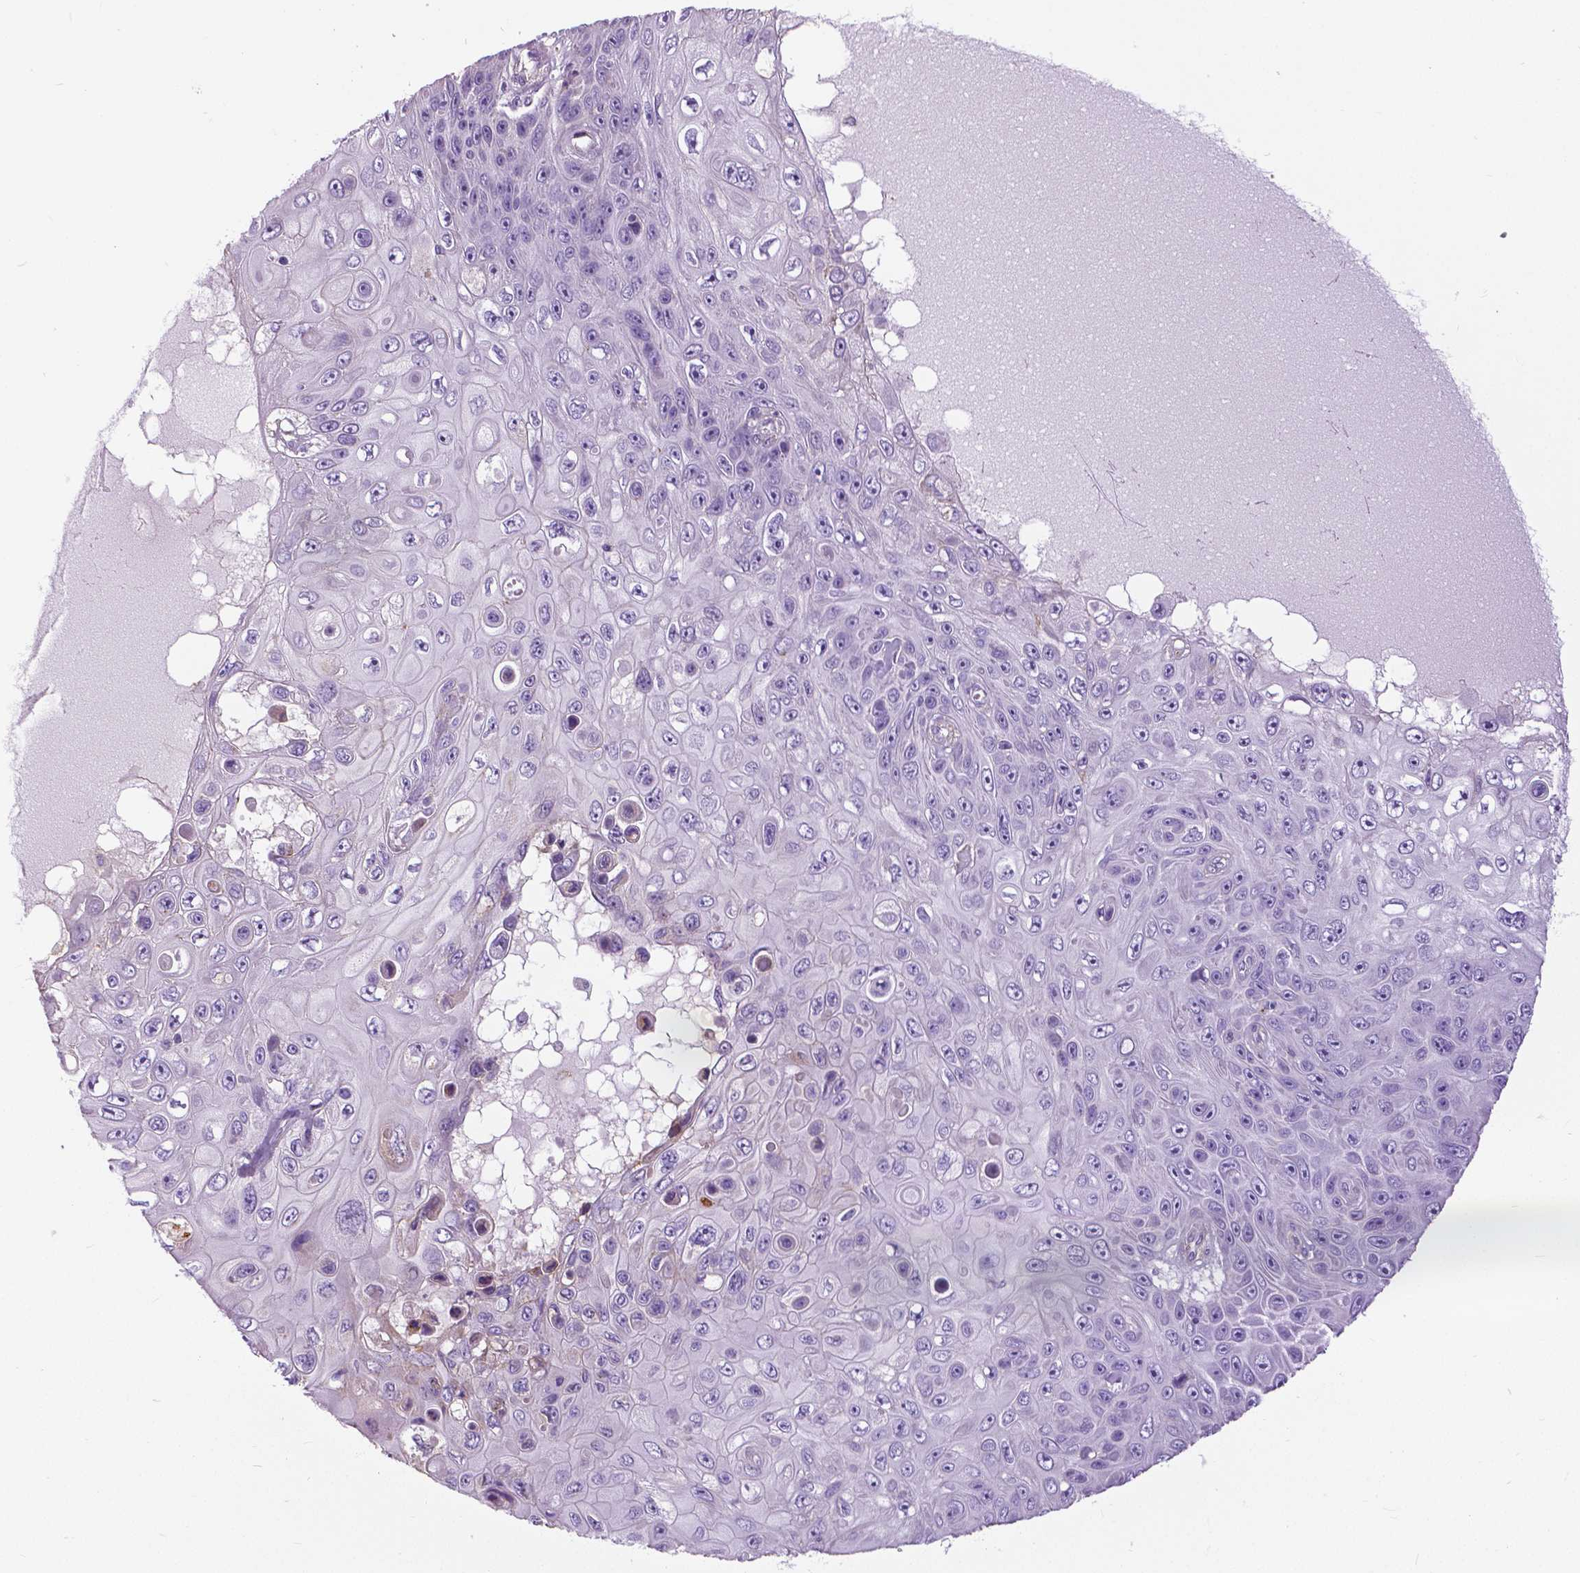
{"staining": {"intensity": "negative", "quantity": "none", "location": "none"}, "tissue": "skin cancer", "cell_type": "Tumor cells", "image_type": "cancer", "snomed": [{"axis": "morphology", "description": "Squamous cell carcinoma, NOS"}, {"axis": "topography", "description": "Skin"}], "caption": "Skin cancer was stained to show a protein in brown. There is no significant positivity in tumor cells.", "gene": "ANXA13", "patient": {"sex": "male", "age": 82}}